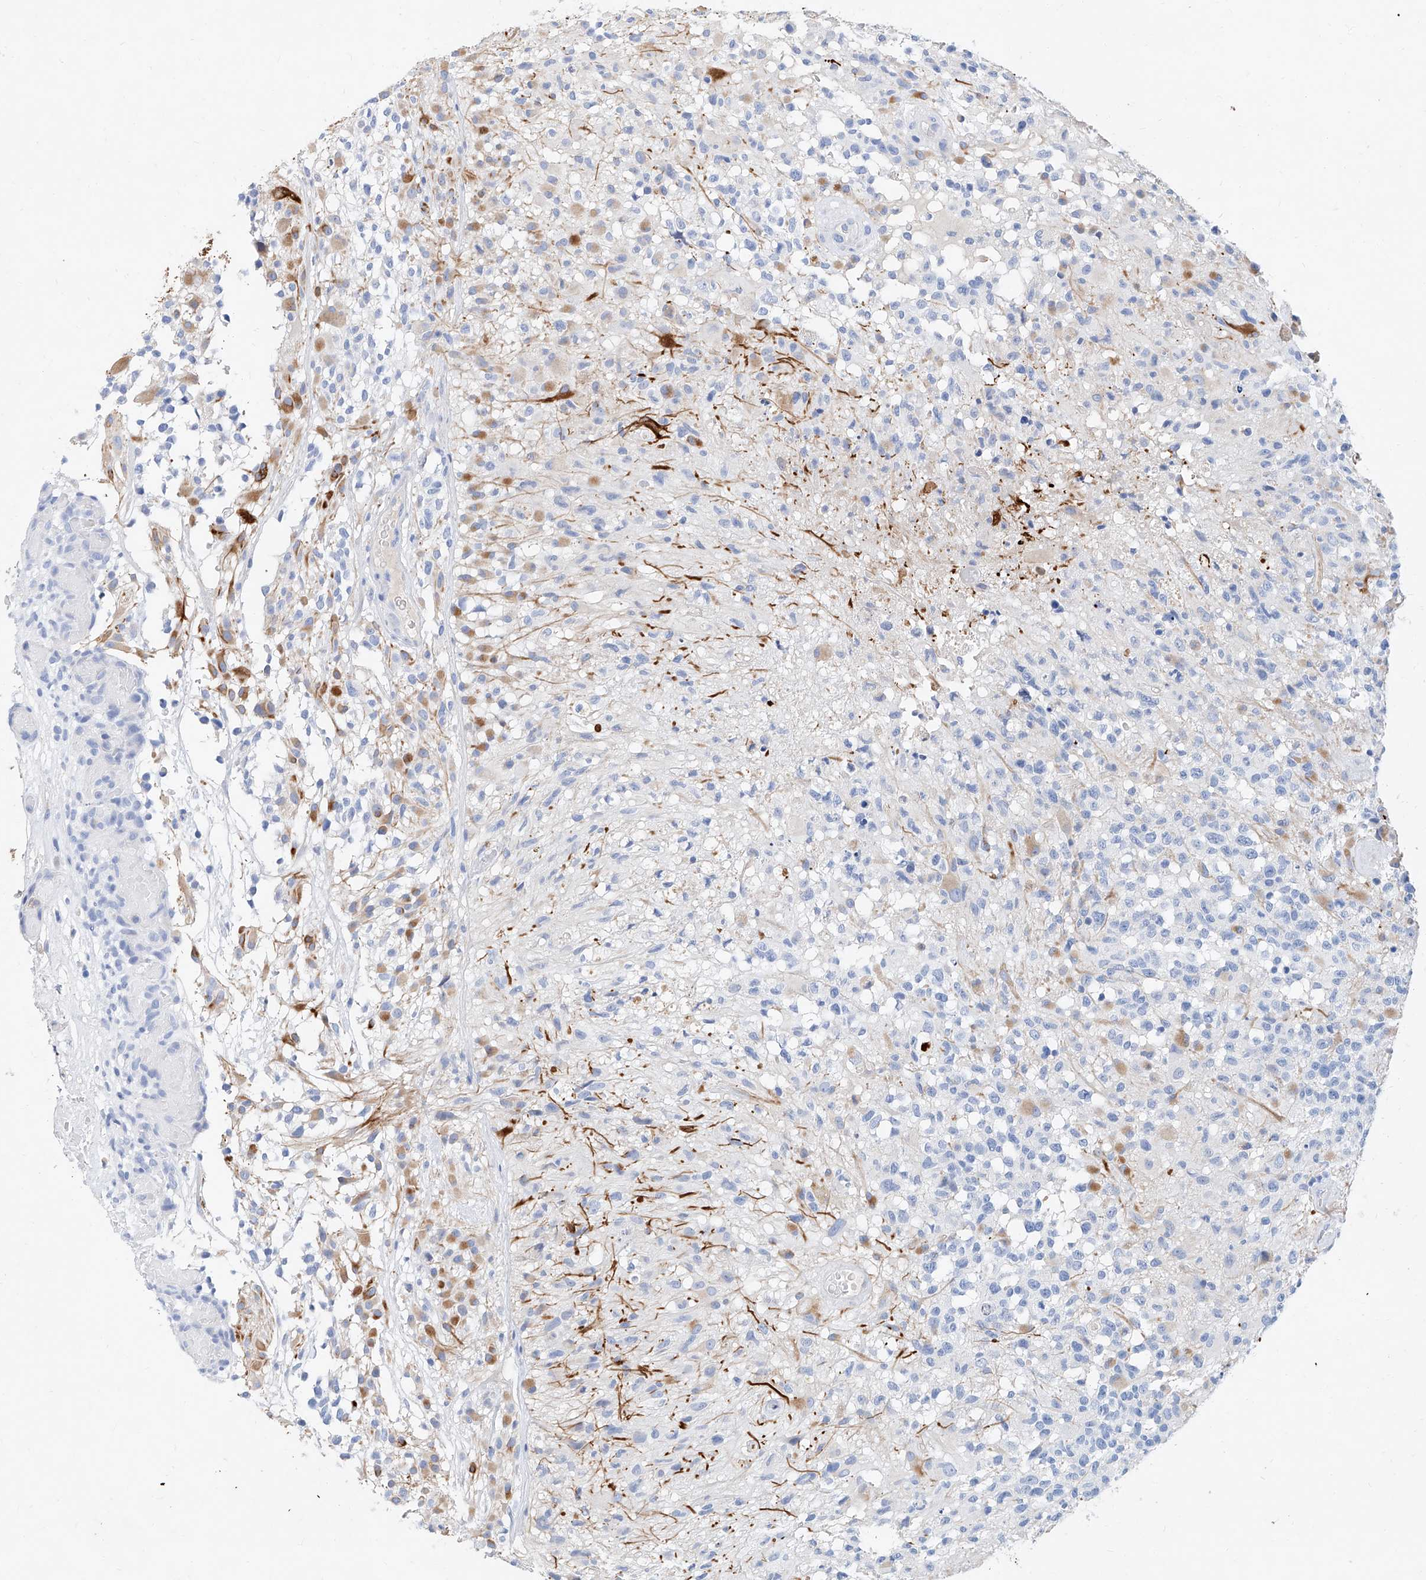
{"staining": {"intensity": "negative", "quantity": "none", "location": "none"}, "tissue": "glioma", "cell_type": "Tumor cells", "image_type": "cancer", "snomed": [{"axis": "morphology", "description": "Glioma, malignant, High grade"}, {"axis": "morphology", "description": "Glioblastoma, NOS"}, {"axis": "topography", "description": "Brain"}], "caption": "Immunohistochemistry (IHC) image of glioma stained for a protein (brown), which displays no expression in tumor cells.", "gene": "SLC25A29", "patient": {"sex": "male", "age": 60}}